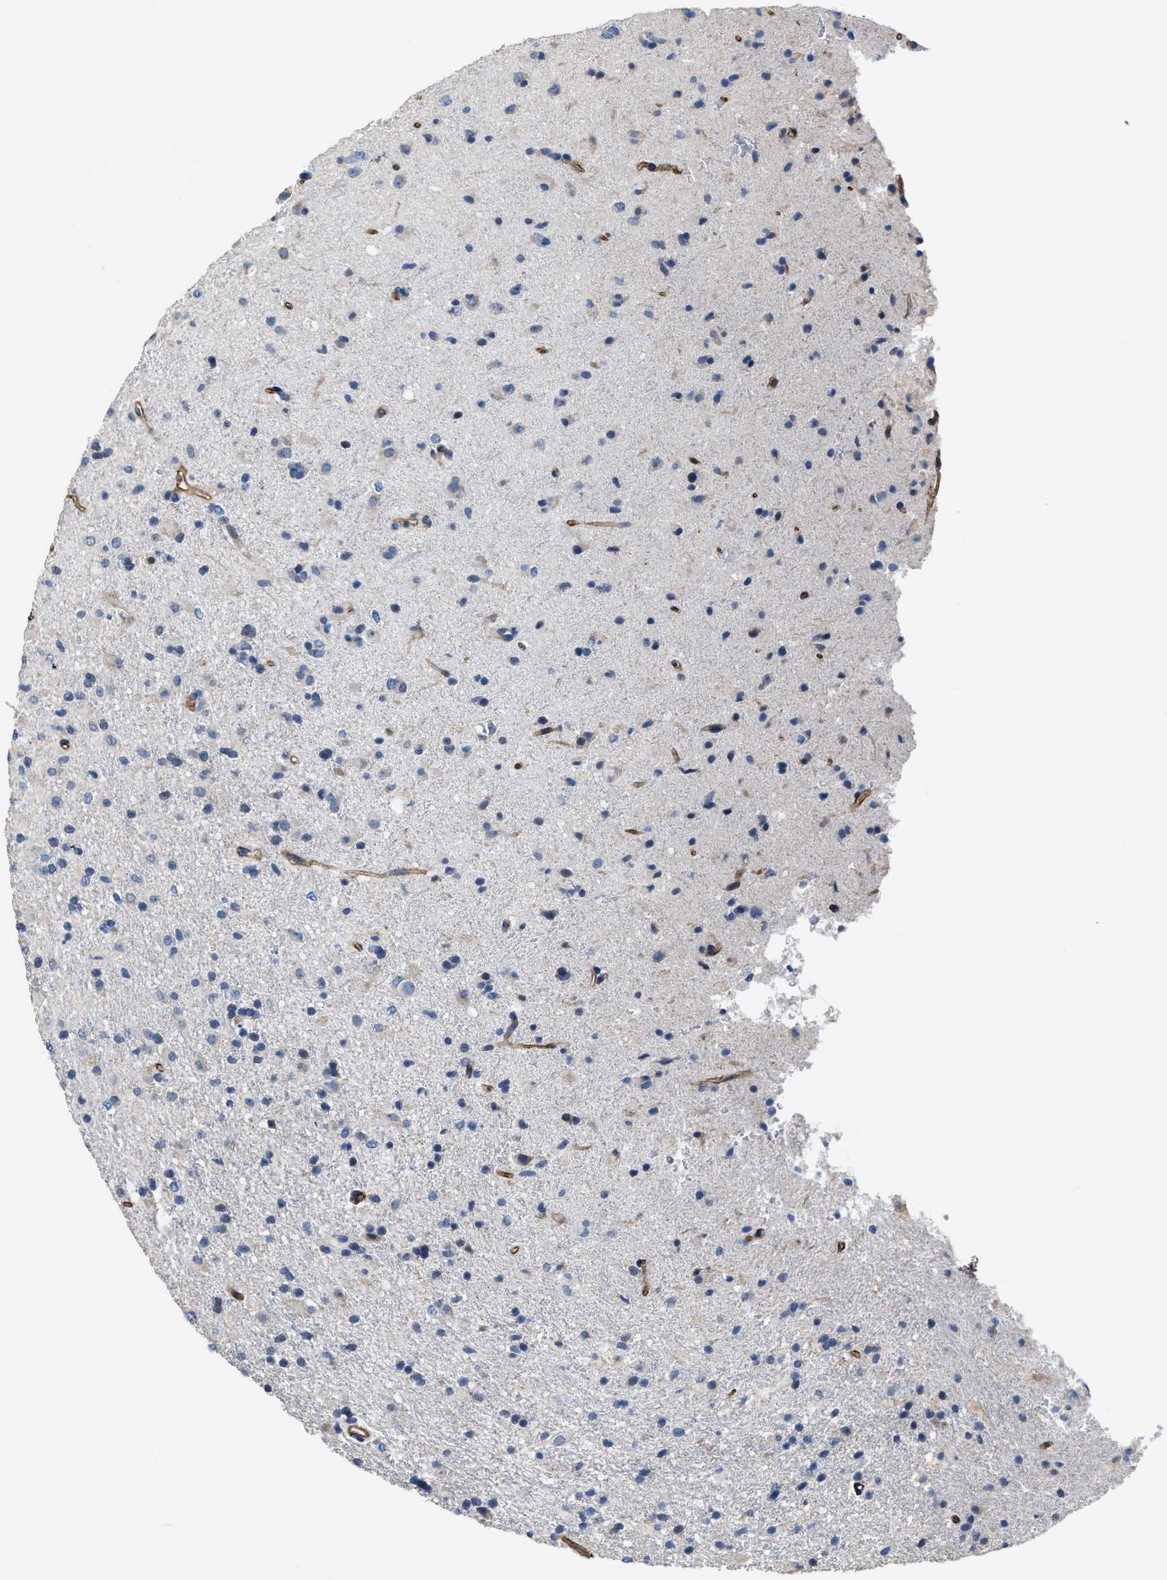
{"staining": {"intensity": "negative", "quantity": "none", "location": "none"}, "tissue": "glioma", "cell_type": "Tumor cells", "image_type": "cancer", "snomed": [{"axis": "morphology", "description": "Glioma, malignant, Low grade"}, {"axis": "topography", "description": "Brain"}], "caption": "Tumor cells show no significant positivity in glioma. (Brightfield microscopy of DAB immunohistochemistry at high magnification).", "gene": "C22orf42", "patient": {"sex": "male", "age": 65}}